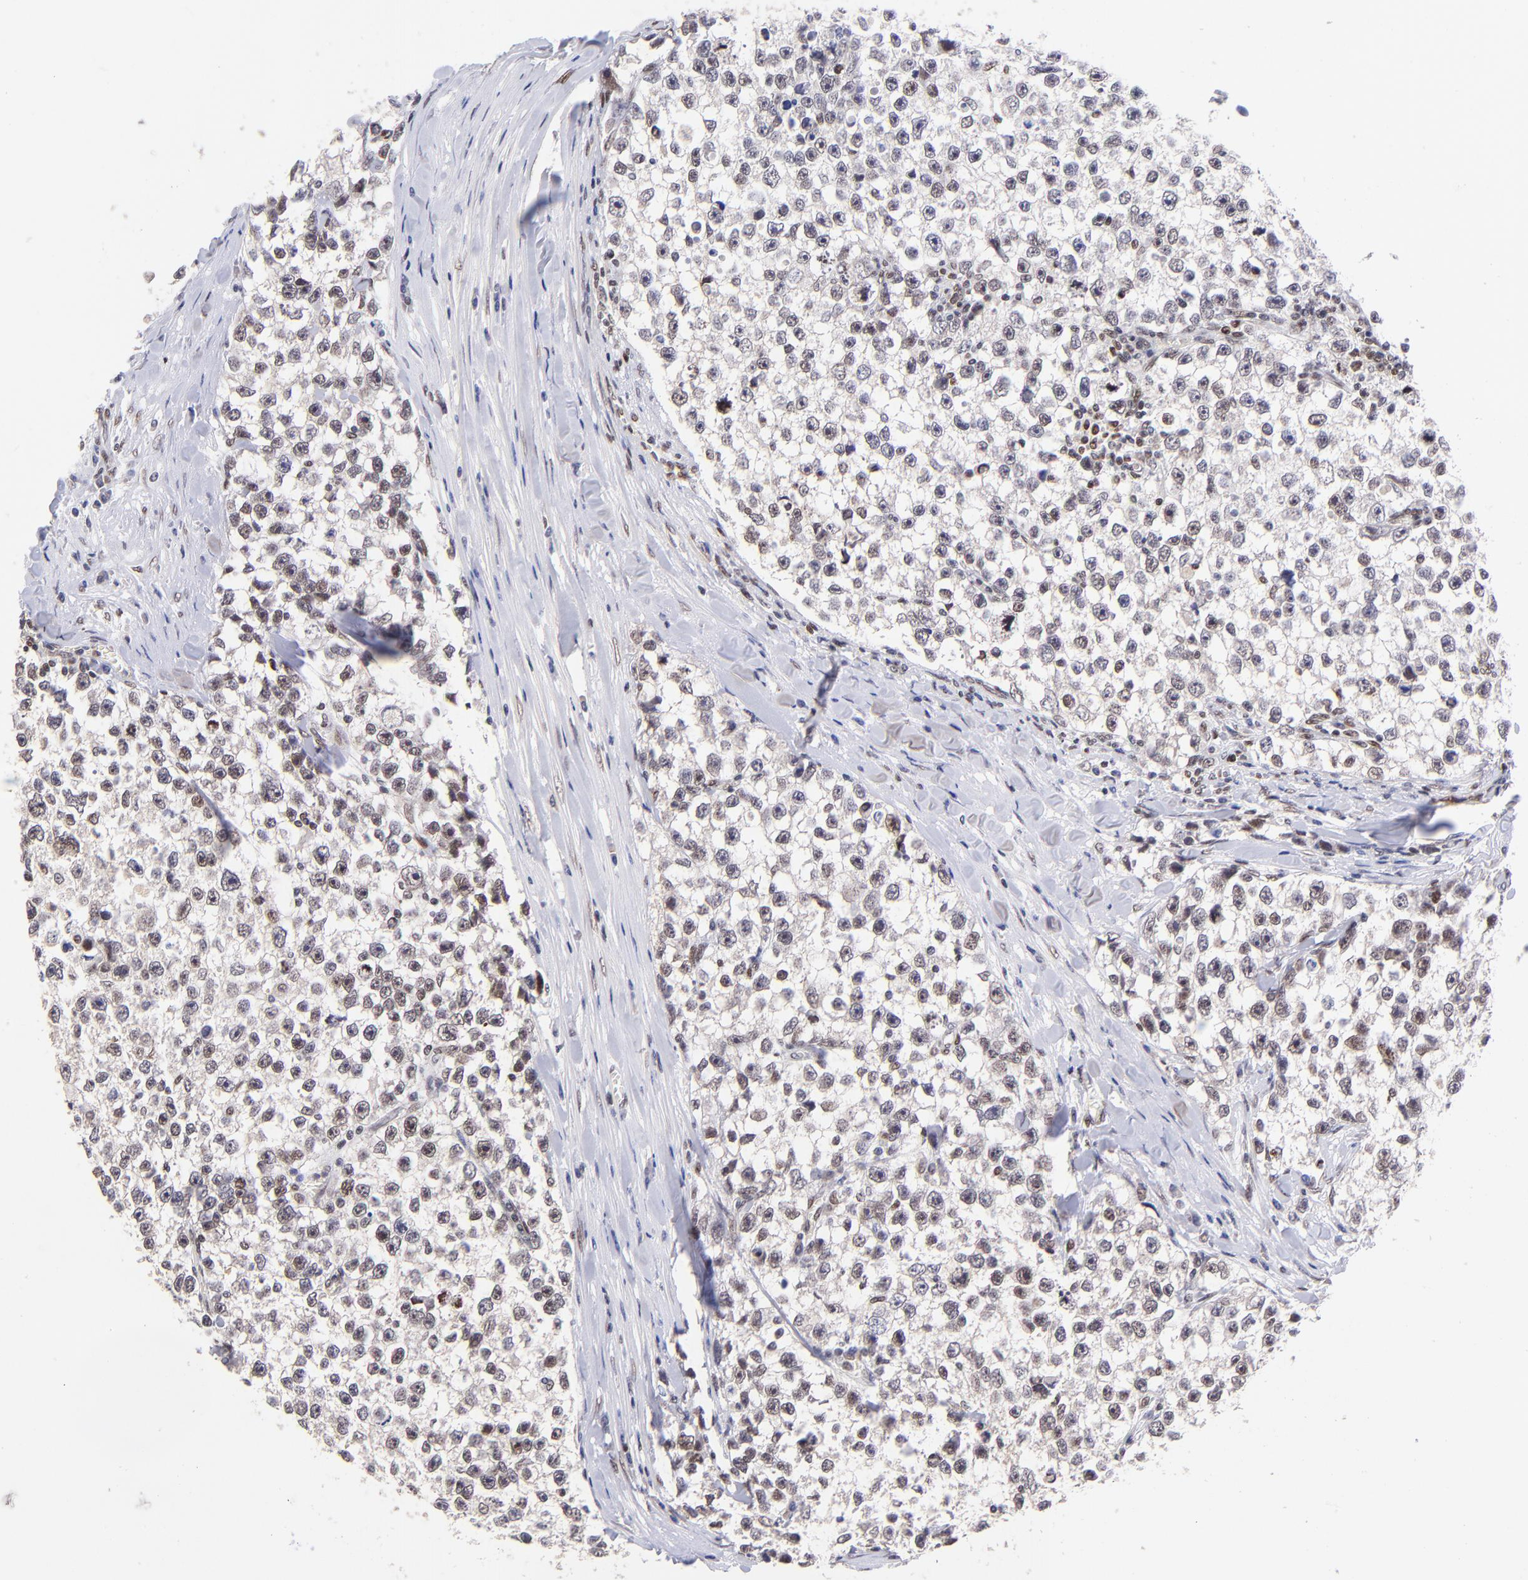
{"staining": {"intensity": "weak", "quantity": ">75%", "location": "nuclear"}, "tissue": "testis cancer", "cell_type": "Tumor cells", "image_type": "cancer", "snomed": [{"axis": "morphology", "description": "Seminoma, NOS"}, {"axis": "morphology", "description": "Carcinoma, Embryonal, NOS"}, {"axis": "topography", "description": "Testis"}], "caption": "Testis embryonal carcinoma was stained to show a protein in brown. There is low levels of weak nuclear positivity in about >75% of tumor cells.", "gene": "MIDEAS", "patient": {"sex": "male", "age": 30}}